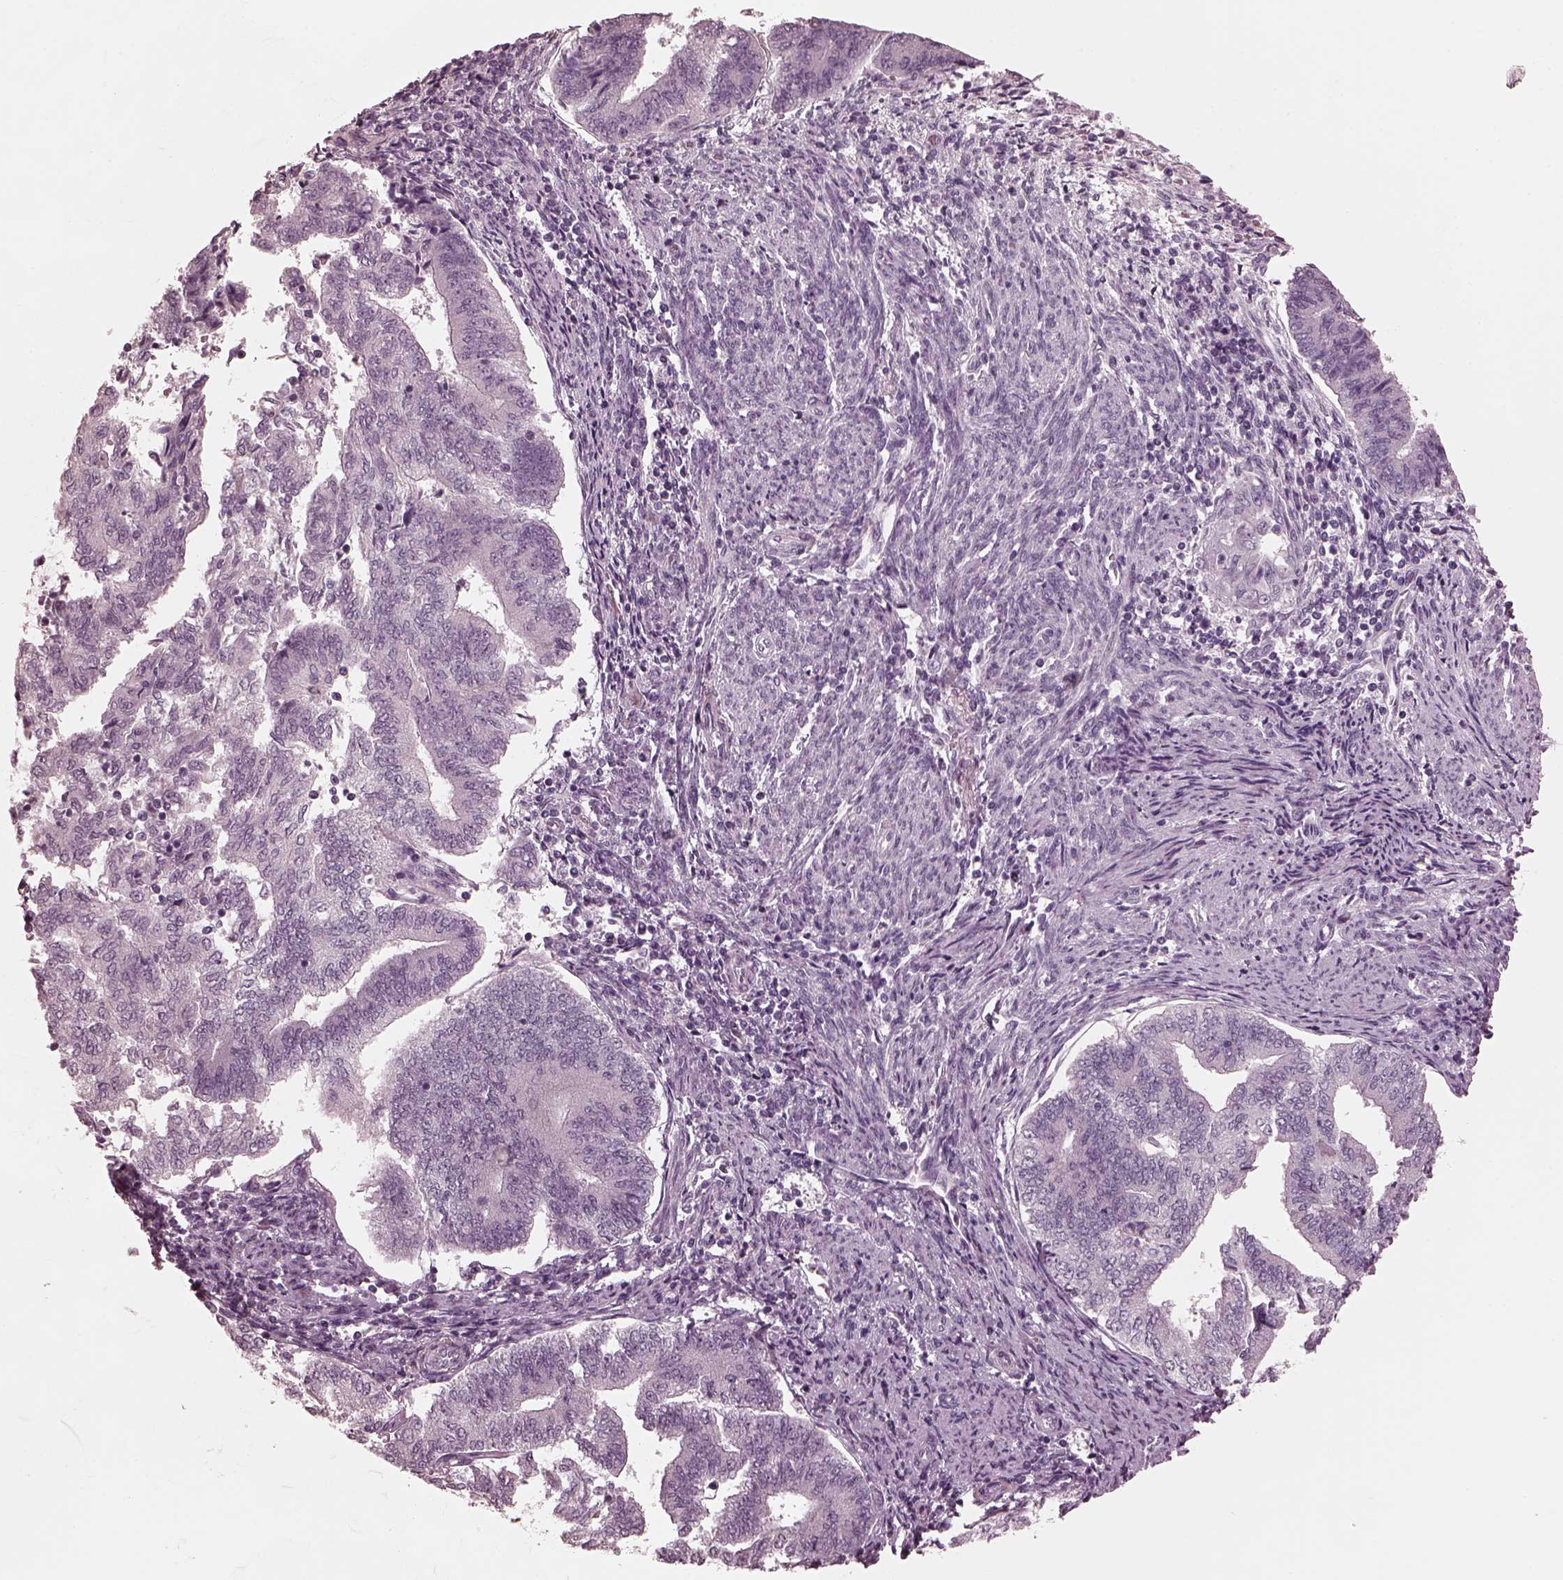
{"staining": {"intensity": "negative", "quantity": "none", "location": "none"}, "tissue": "endometrial cancer", "cell_type": "Tumor cells", "image_type": "cancer", "snomed": [{"axis": "morphology", "description": "Adenocarcinoma, NOS"}, {"axis": "topography", "description": "Endometrium"}], "caption": "Endometrial cancer (adenocarcinoma) stained for a protein using immunohistochemistry exhibits no positivity tumor cells.", "gene": "CGA", "patient": {"sex": "female", "age": 65}}